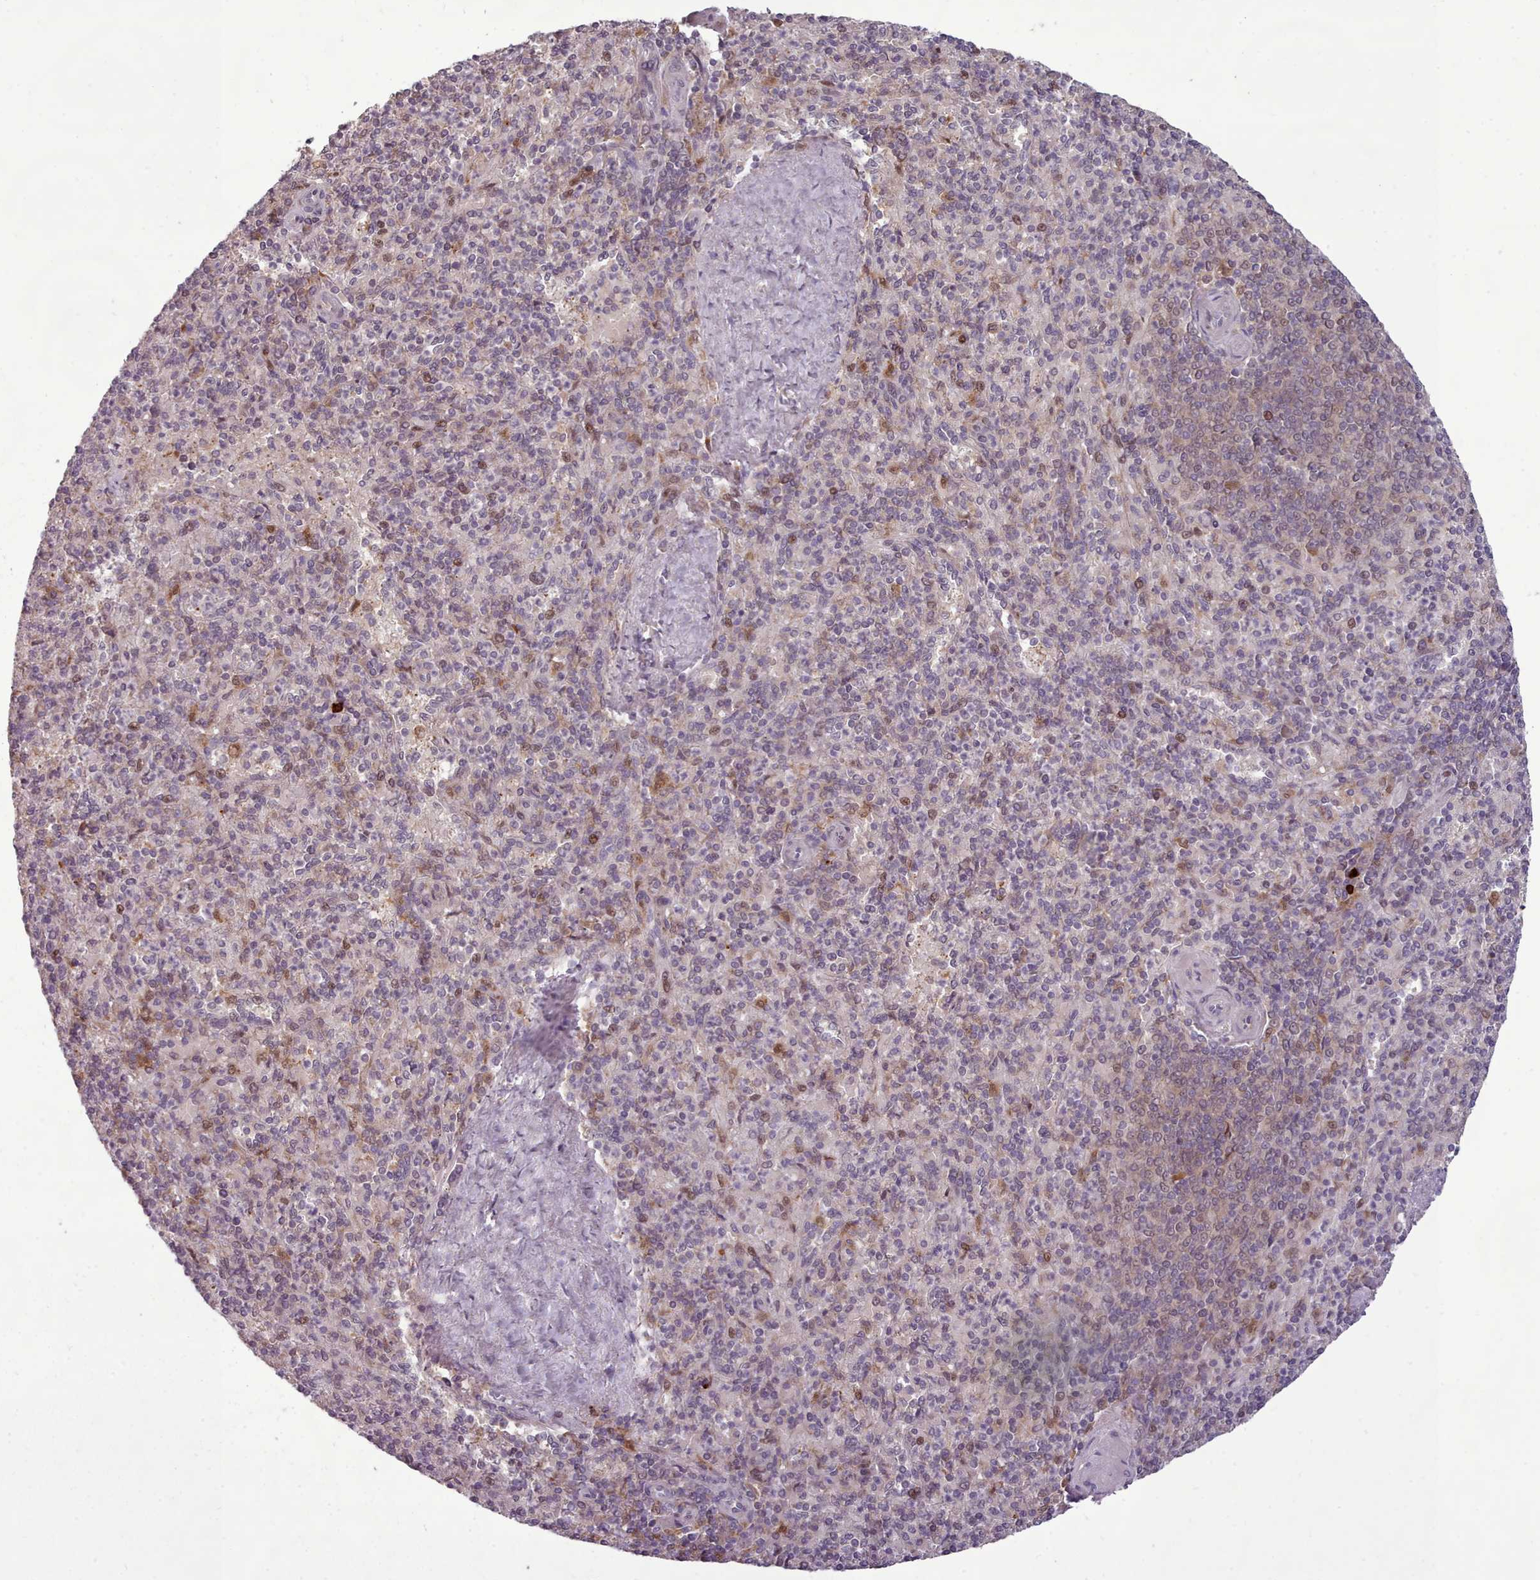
{"staining": {"intensity": "moderate", "quantity": "<25%", "location": "cytoplasmic/membranous"}, "tissue": "spleen", "cell_type": "Cells in red pulp", "image_type": "normal", "snomed": [{"axis": "morphology", "description": "Normal tissue, NOS"}, {"axis": "topography", "description": "Spleen"}], "caption": "Moderate cytoplasmic/membranous protein positivity is appreciated in approximately <25% of cells in red pulp in spleen. The staining was performed using DAB (3,3'-diaminobenzidine) to visualize the protein expression in brown, while the nuclei were stained in blue with hematoxylin (Magnification: 20x).", "gene": "LGALS9B", "patient": {"sex": "male", "age": 82}}